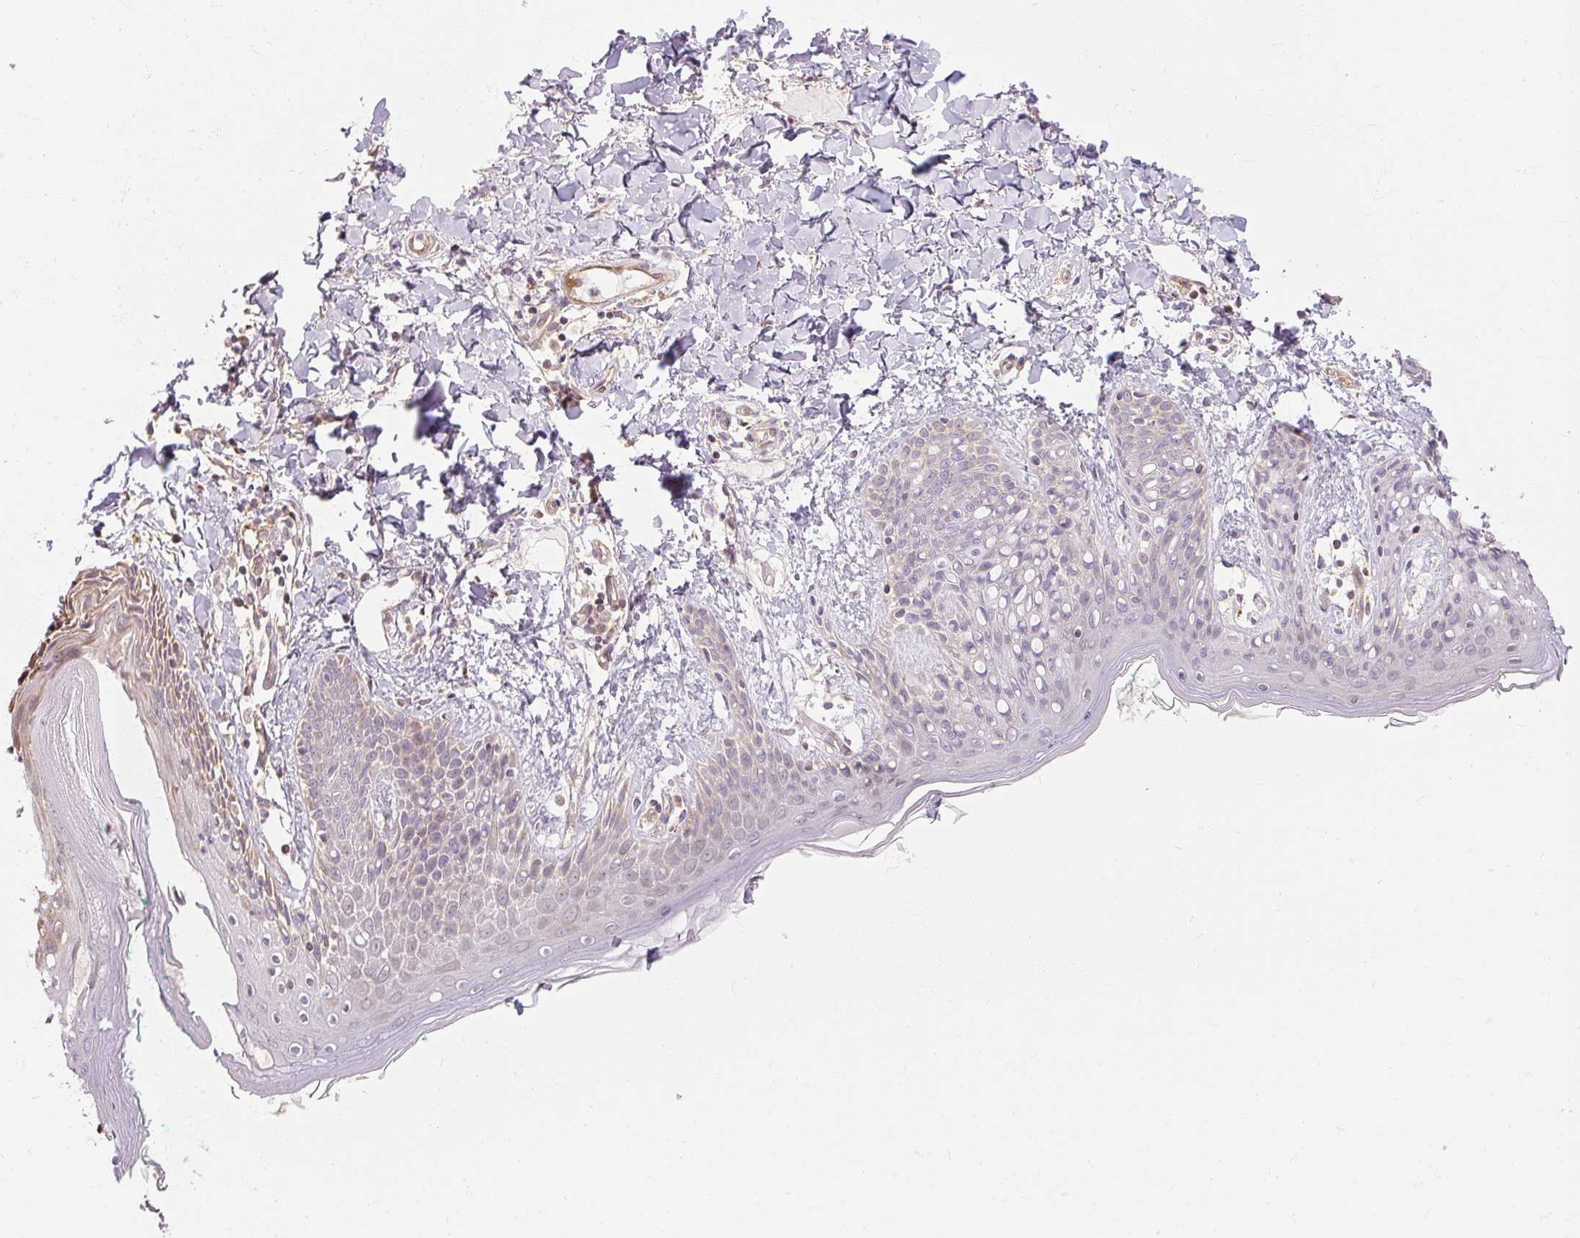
{"staining": {"intensity": "moderate", "quantity": "25%-75%", "location": "cytoplasmic/membranous"}, "tissue": "skin", "cell_type": "Fibroblasts", "image_type": "normal", "snomed": [{"axis": "morphology", "description": "Normal tissue, NOS"}, {"axis": "topography", "description": "Skin"}], "caption": "Brown immunohistochemical staining in unremarkable skin demonstrates moderate cytoplasmic/membranous positivity in about 25%-75% of fibroblasts.", "gene": "RB1CC1", "patient": {"sex": "male", "age": 16}}